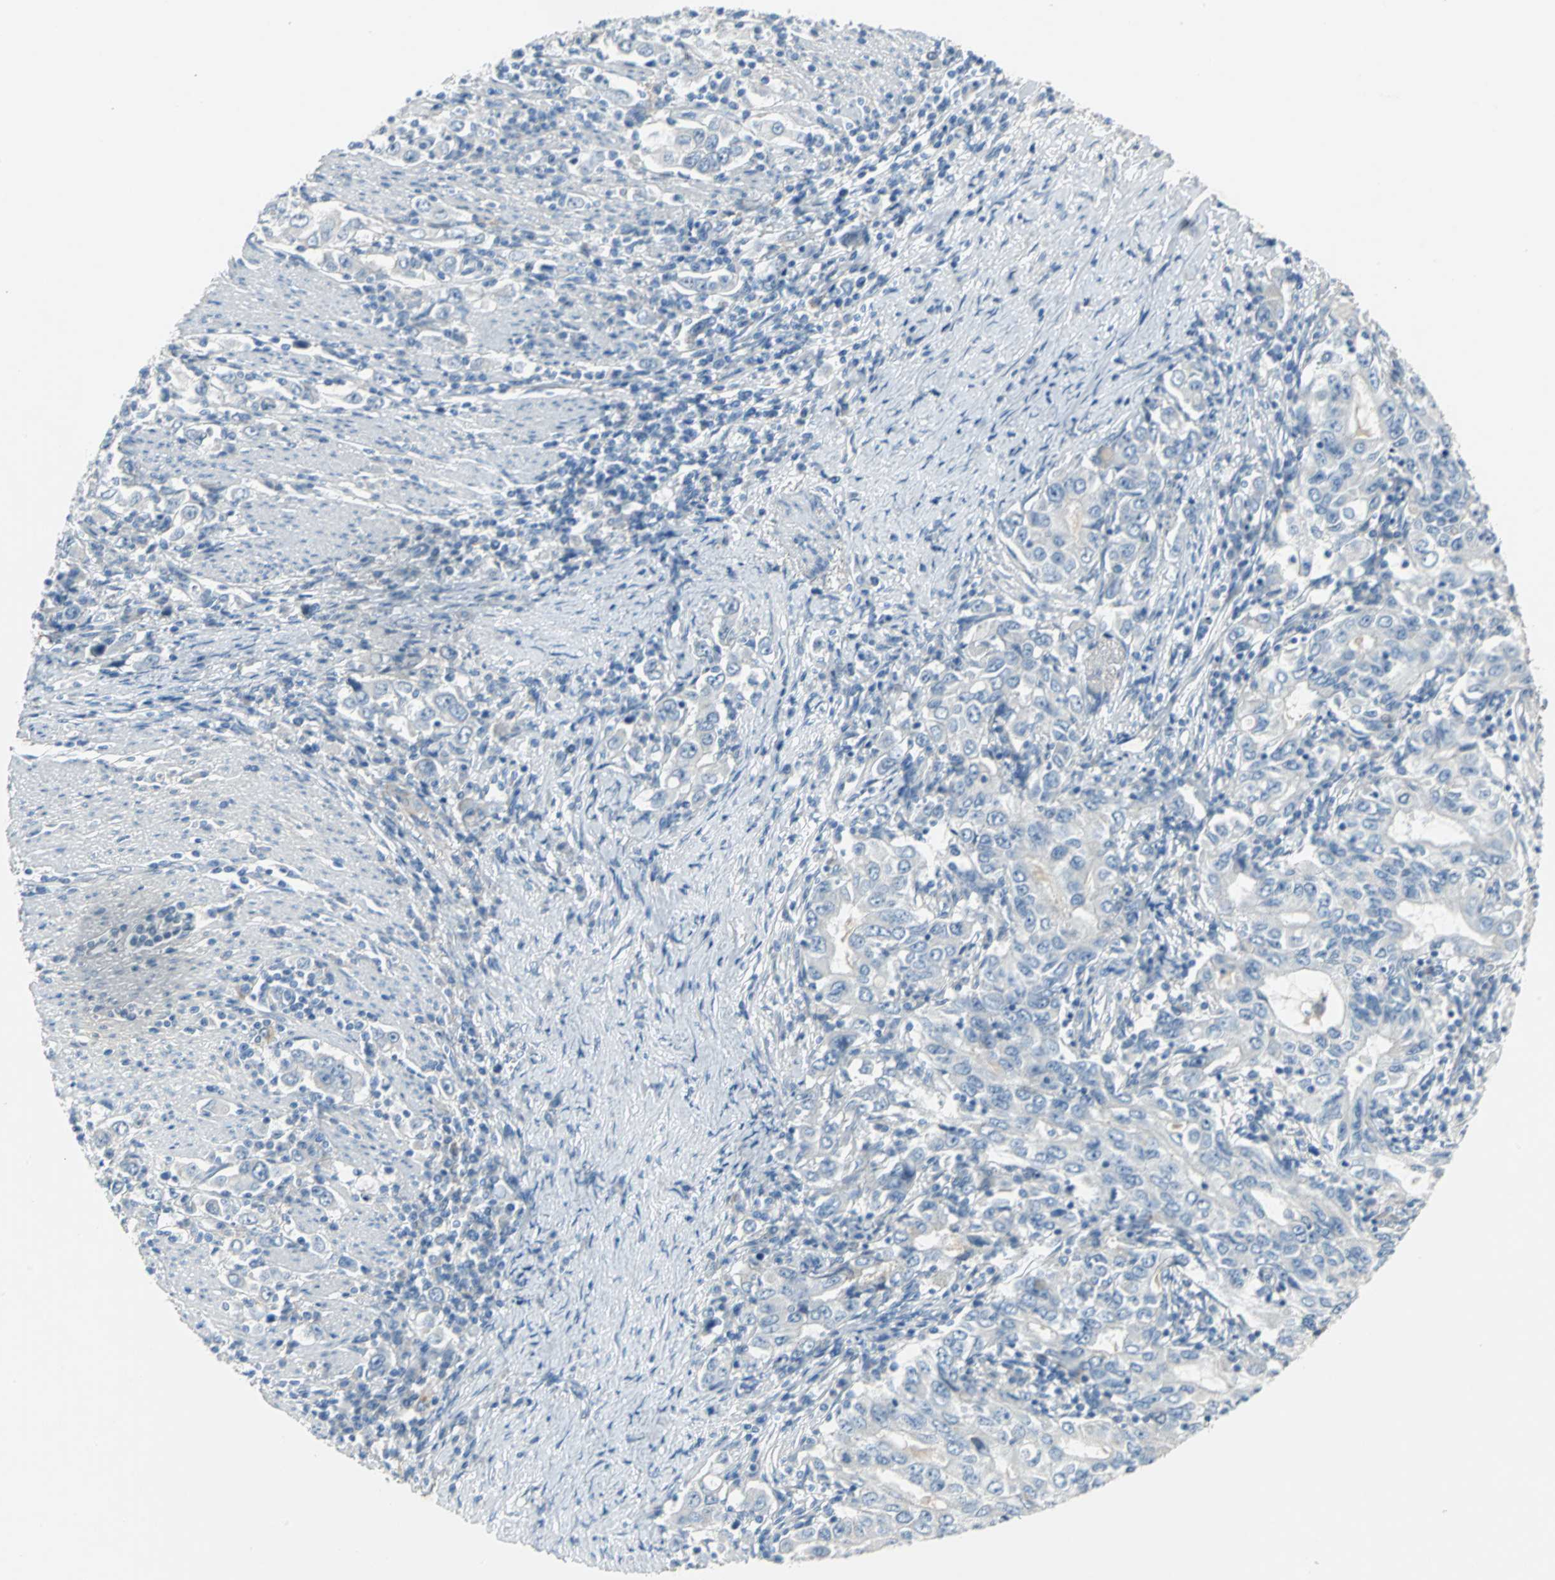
{"staining": {"intensity": "negative", "quantity": "none", "location": "none"}, "tissue": "stomach cancer", "cell_type": "Tumor cells", "image_type": "cancer", "snomed": [{"axis": "morphology", "description": "Adenocarcinoma, NOS"}, {"axis": "topography", "description": "Stomach, lower"}], "caption": "Immunohistochemistry micrograph of neoplastic tissue: human adenocarcinoma (stomach) stained with DAB (3,3'-diaminobenzidine) demonstrates no significant protein staining in tumor cells.", "gene": "PTGDS", "patient": {"sex": "female", "age": 72}}